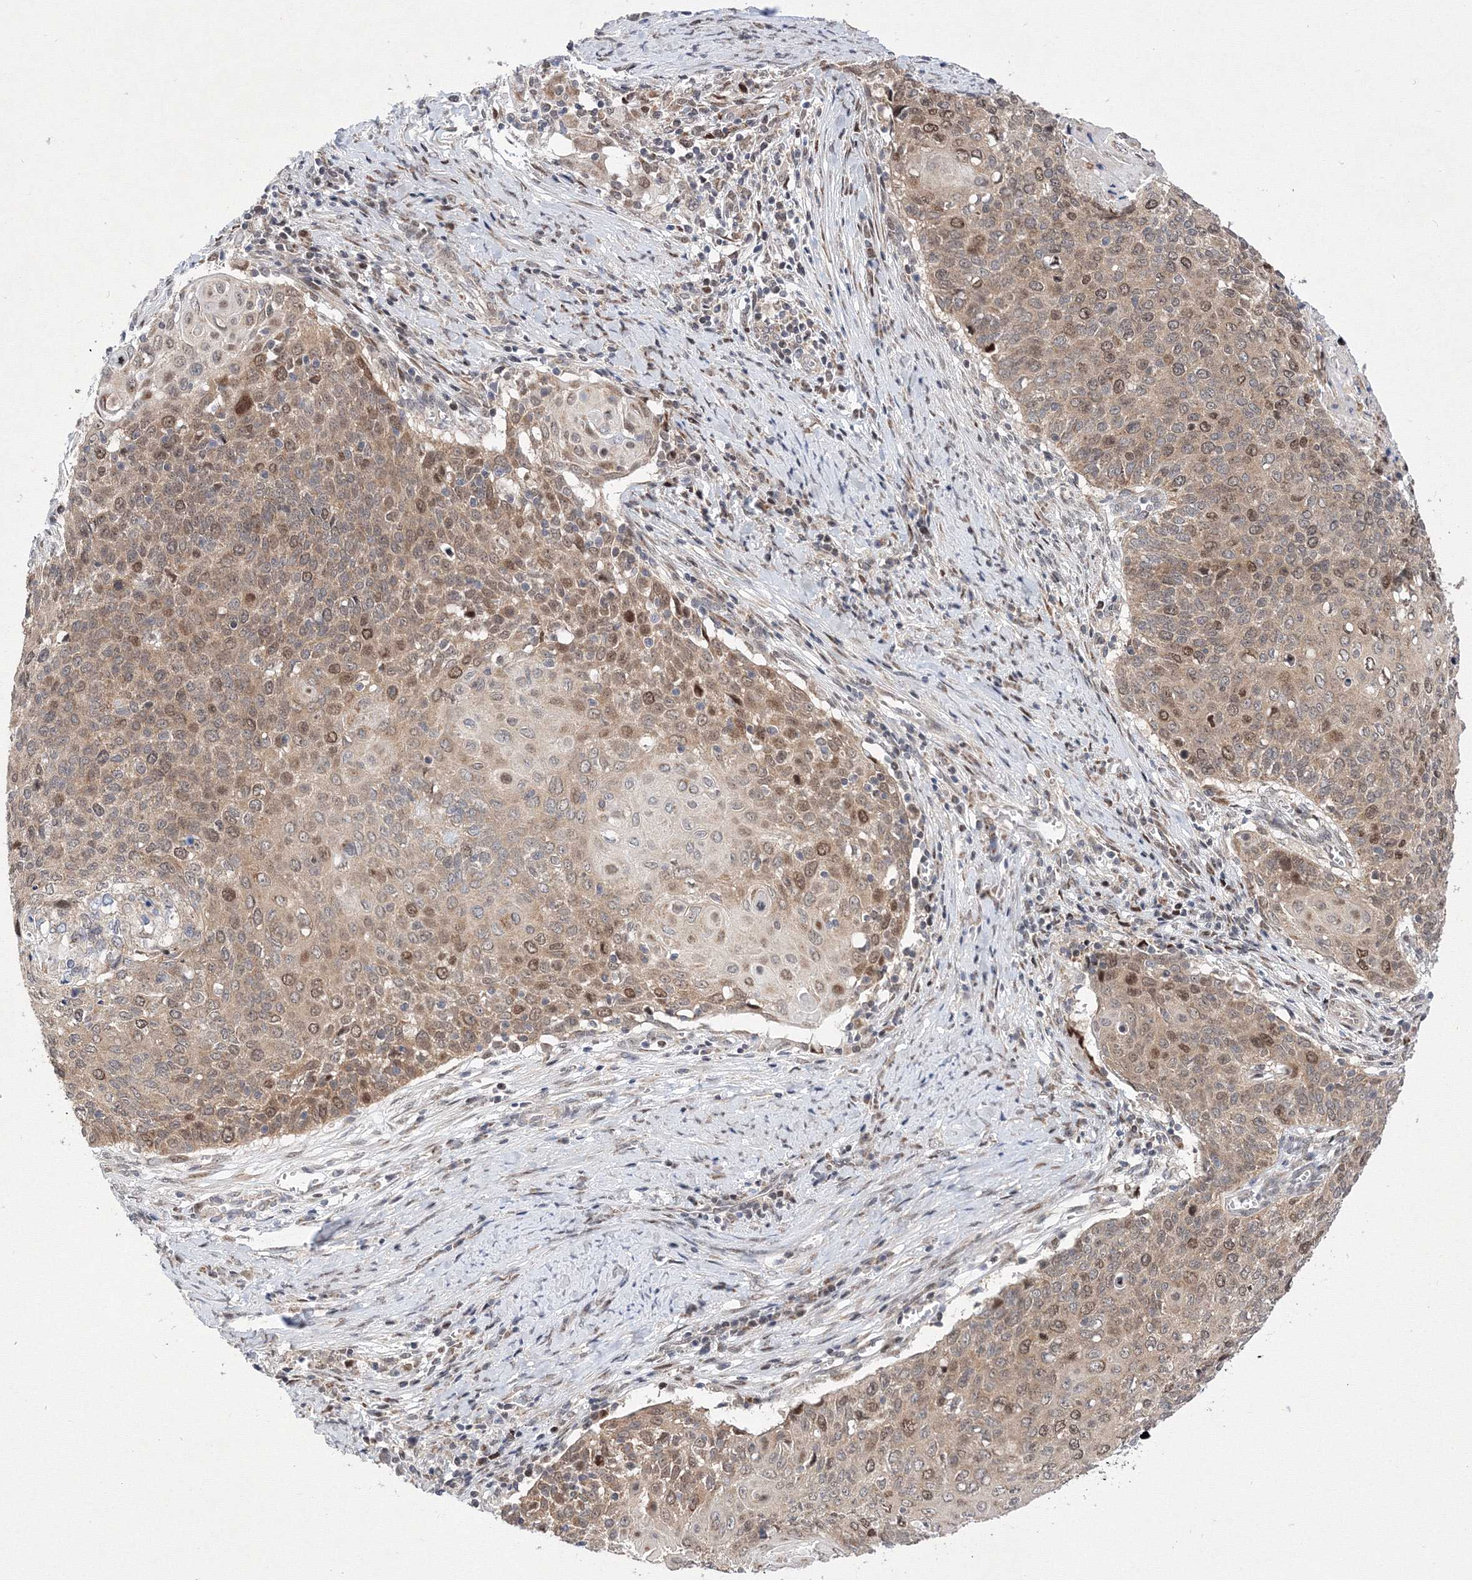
{"staining": {"intensity": "moderate", "quantity": ">75%", "location": "cytoplasmic/membranous,nuclear"}, "tissue": "cervical cancer", "cell_type": "Tumor cells", "image_type": "cancer", "snomed": [{"axis": "morphology", "description": "Squamous cell carcinoma, NOS"}, {"axis": "topography", "description": "Cervix"}], "caption": "Immunohistochemistry image of human cervical cancer stained for a protein (brown), which demonstrates medium levels of moderate cytoplasmic/membranous and nuclear staining in approximately >75% of tumor cells.", "gene": "GPN1", "patient": {"sex": "female", "age": 39}}